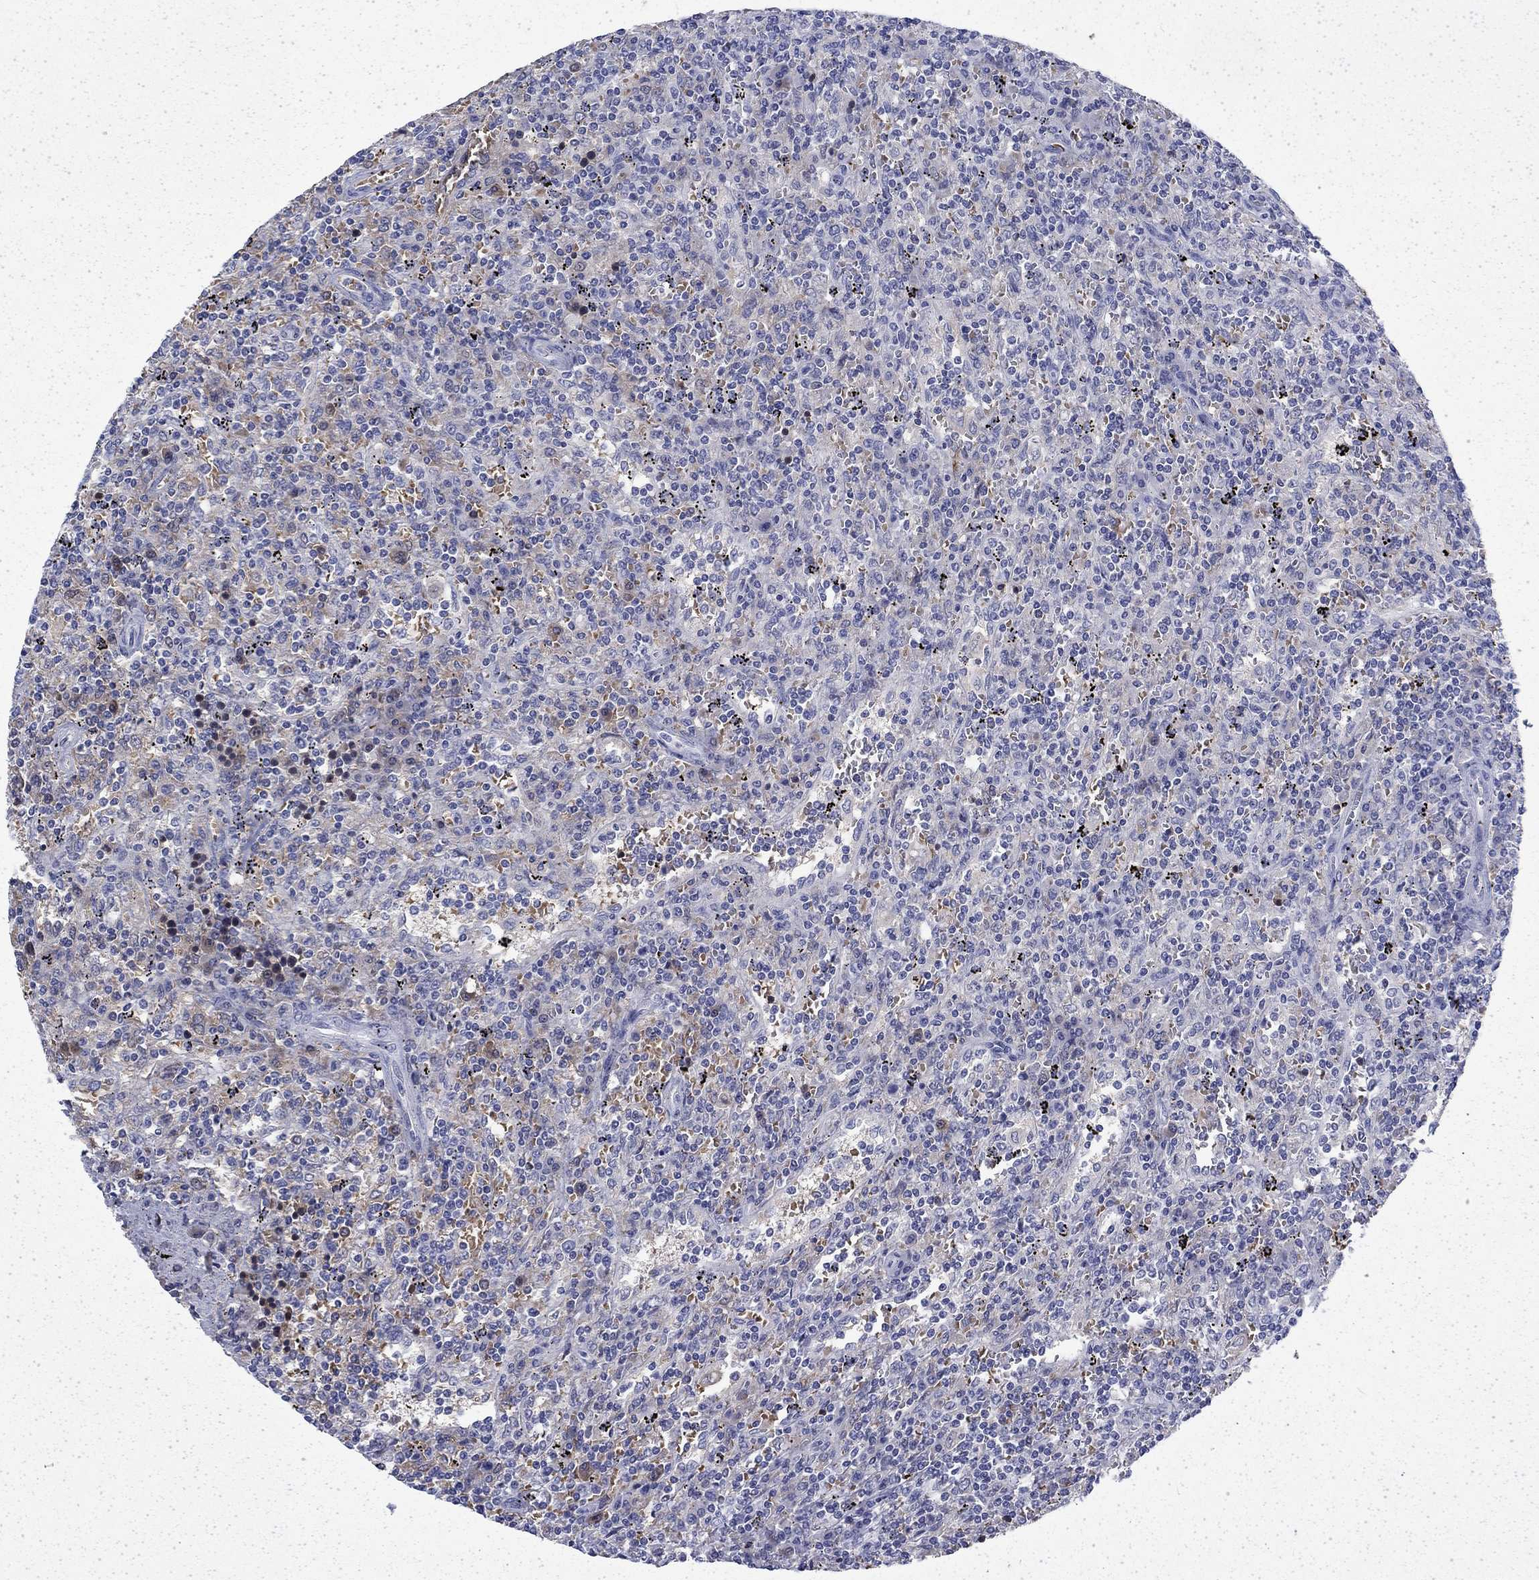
{"staining": {"intensity": "negative", "quantity": "none", "location": "none"}, "tissue": "lymphoma", "cell_type": "Tumor cells", "image_type": "cancer", "snomed": [{"axis": "morphology", "description": "Malignant lymphoma, non-Hodgkin's type, Low grade"}, {"axis": "topography", "description": "Spleen"}], "caption": "Immunohistochemistry (IHC) photomicrograph of low-grade malignant lymphoma, non-Hodgkin's type stained for a protein (brown), which shows no expression in tumor cells.", "gene": "ENPP6", "patient": {"sex": "male", "age": 62}}